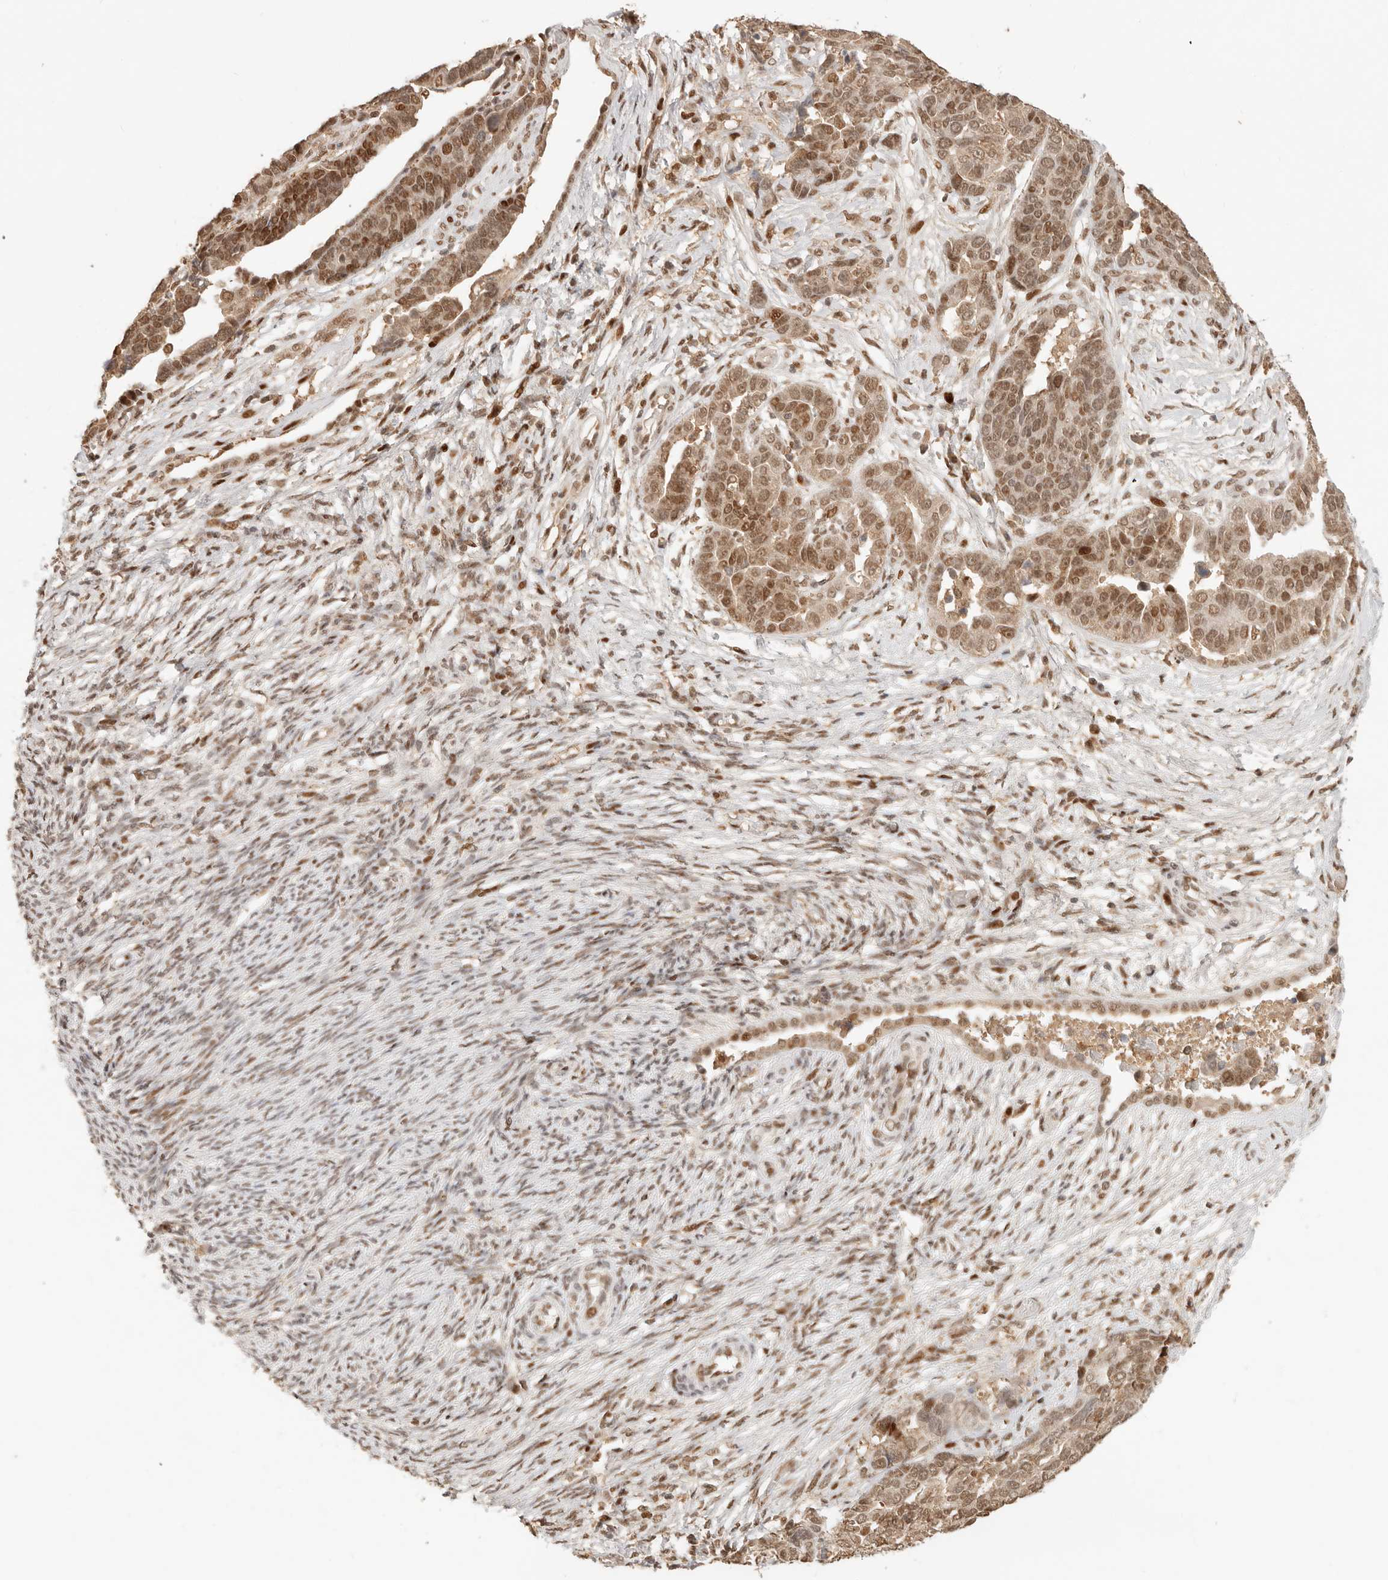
{"staining": {"intensity": "moderate", "quantity": ">75%", "location": "nuclear"}, "tissue": "ovarian cancer", "cell_type": "Tumor cells", "image_type": "cancer", "snomed": [{"axis": "morphology", "description": "Cystadenocarcinoma, serous, NOS"}, {"axis": "topography", "description": "Ovary"}], "caption": "Moderate nuclear protein staining is identified in about >75% of tumor cells in serous cystadenocarcinoma (ovarian). The staining was performed using DAB (3,3'-diaminobenzidine) to visualize the protein expression in brown, while the nuclei were stained in blue with hematoxylin (Magnification: 20x).", "gene": "NPAS2", "patient": {"sex": "female", "age": 44}}